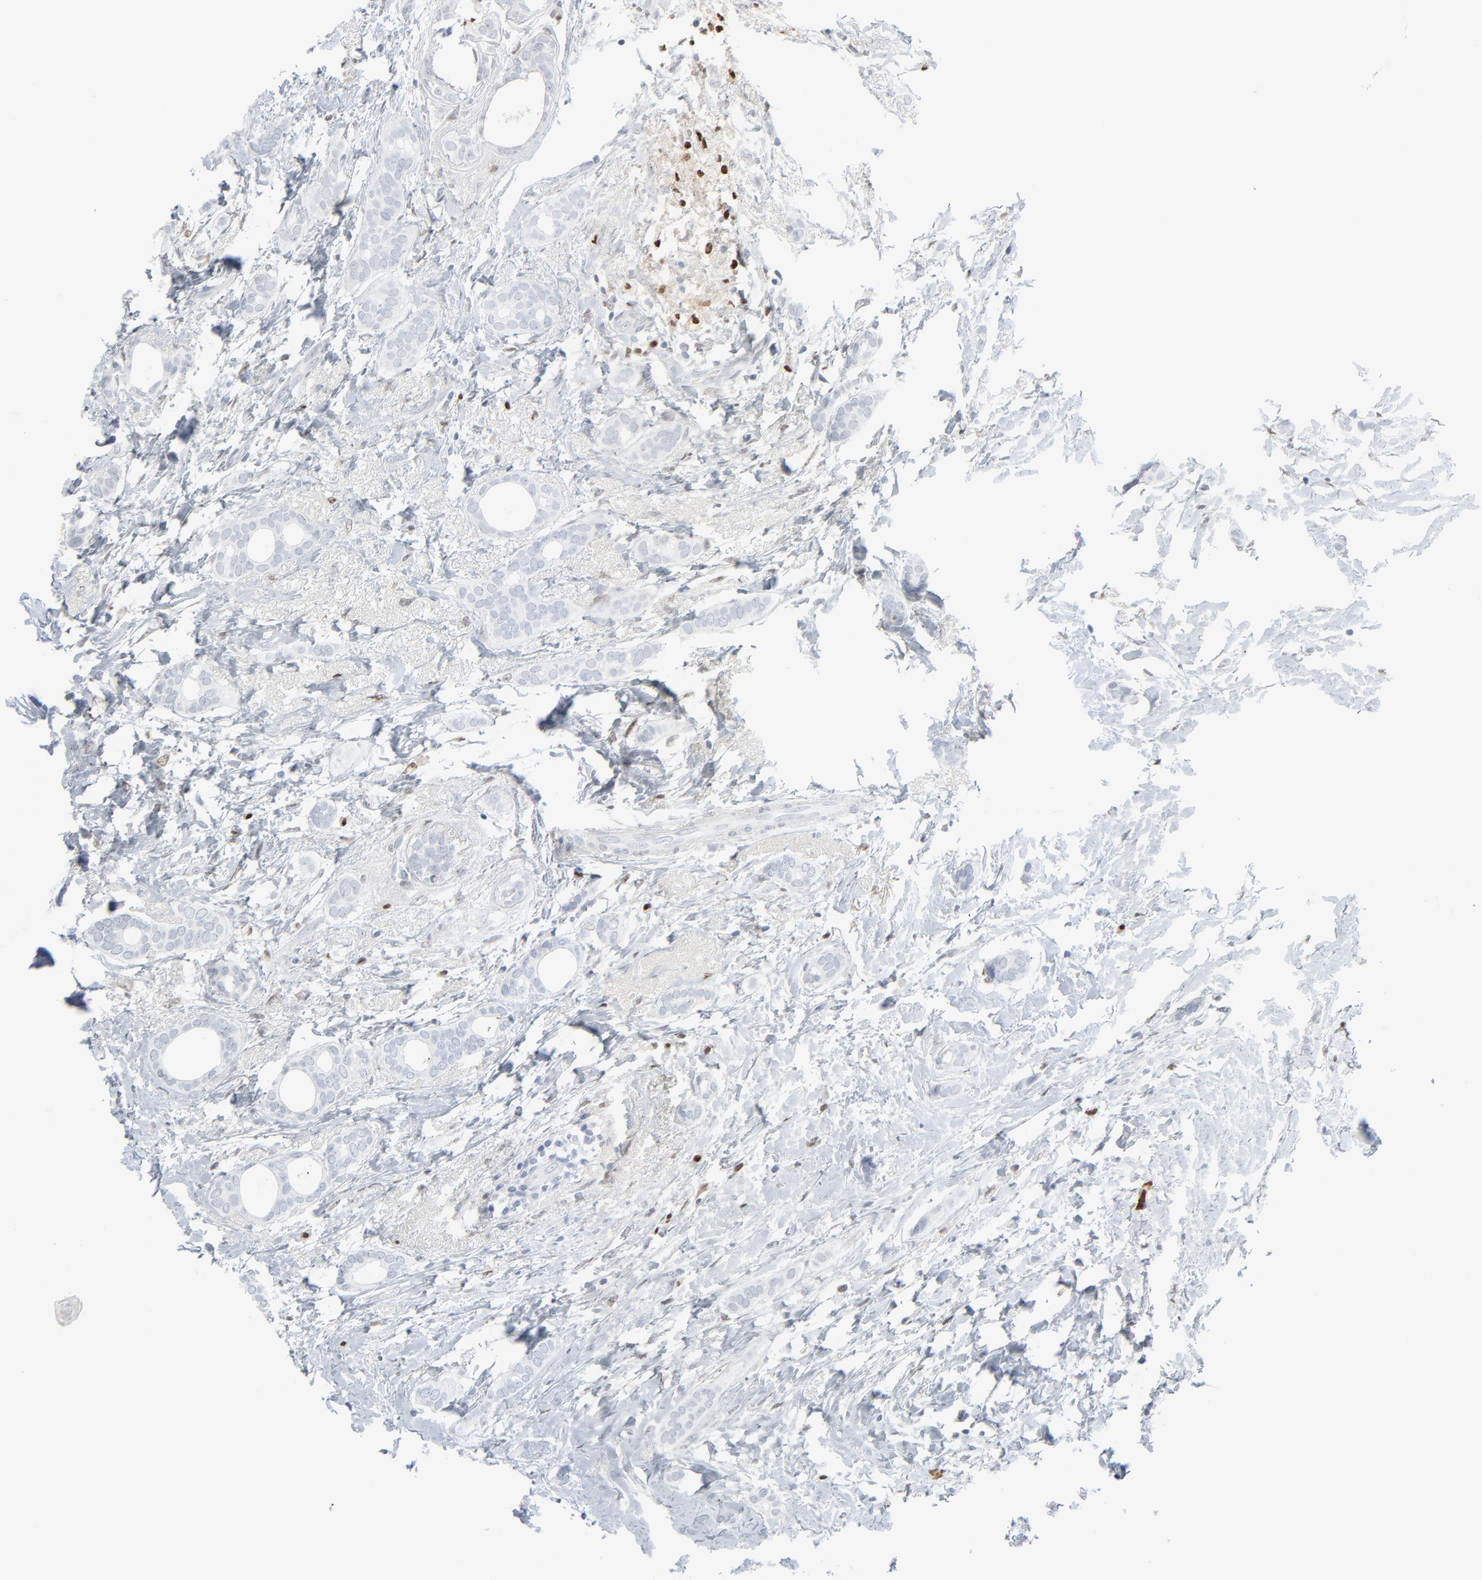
{"staining": {"intensity": "negative", "quantity": "none", "location": "none"}, "tissue": "breast cancer", "cell_type": "Tumor cells", "image_type": "cancer", "snomed": [{"axis": "morphology", "description": "Duct carcinoma"}, {"axis": "topography", "description": "Breast"}], "caption": "The photomicrograph demonstrates no staining of tumor cells in breast cancer. (Stains: DAB (3,3'-diaminobenzidine) IHC with hematoxylin counter stain, Microscopy: brightfield microscopy at high magnification).", "gene": "MITF", "patient": {"sex": "female", "age": 50}}